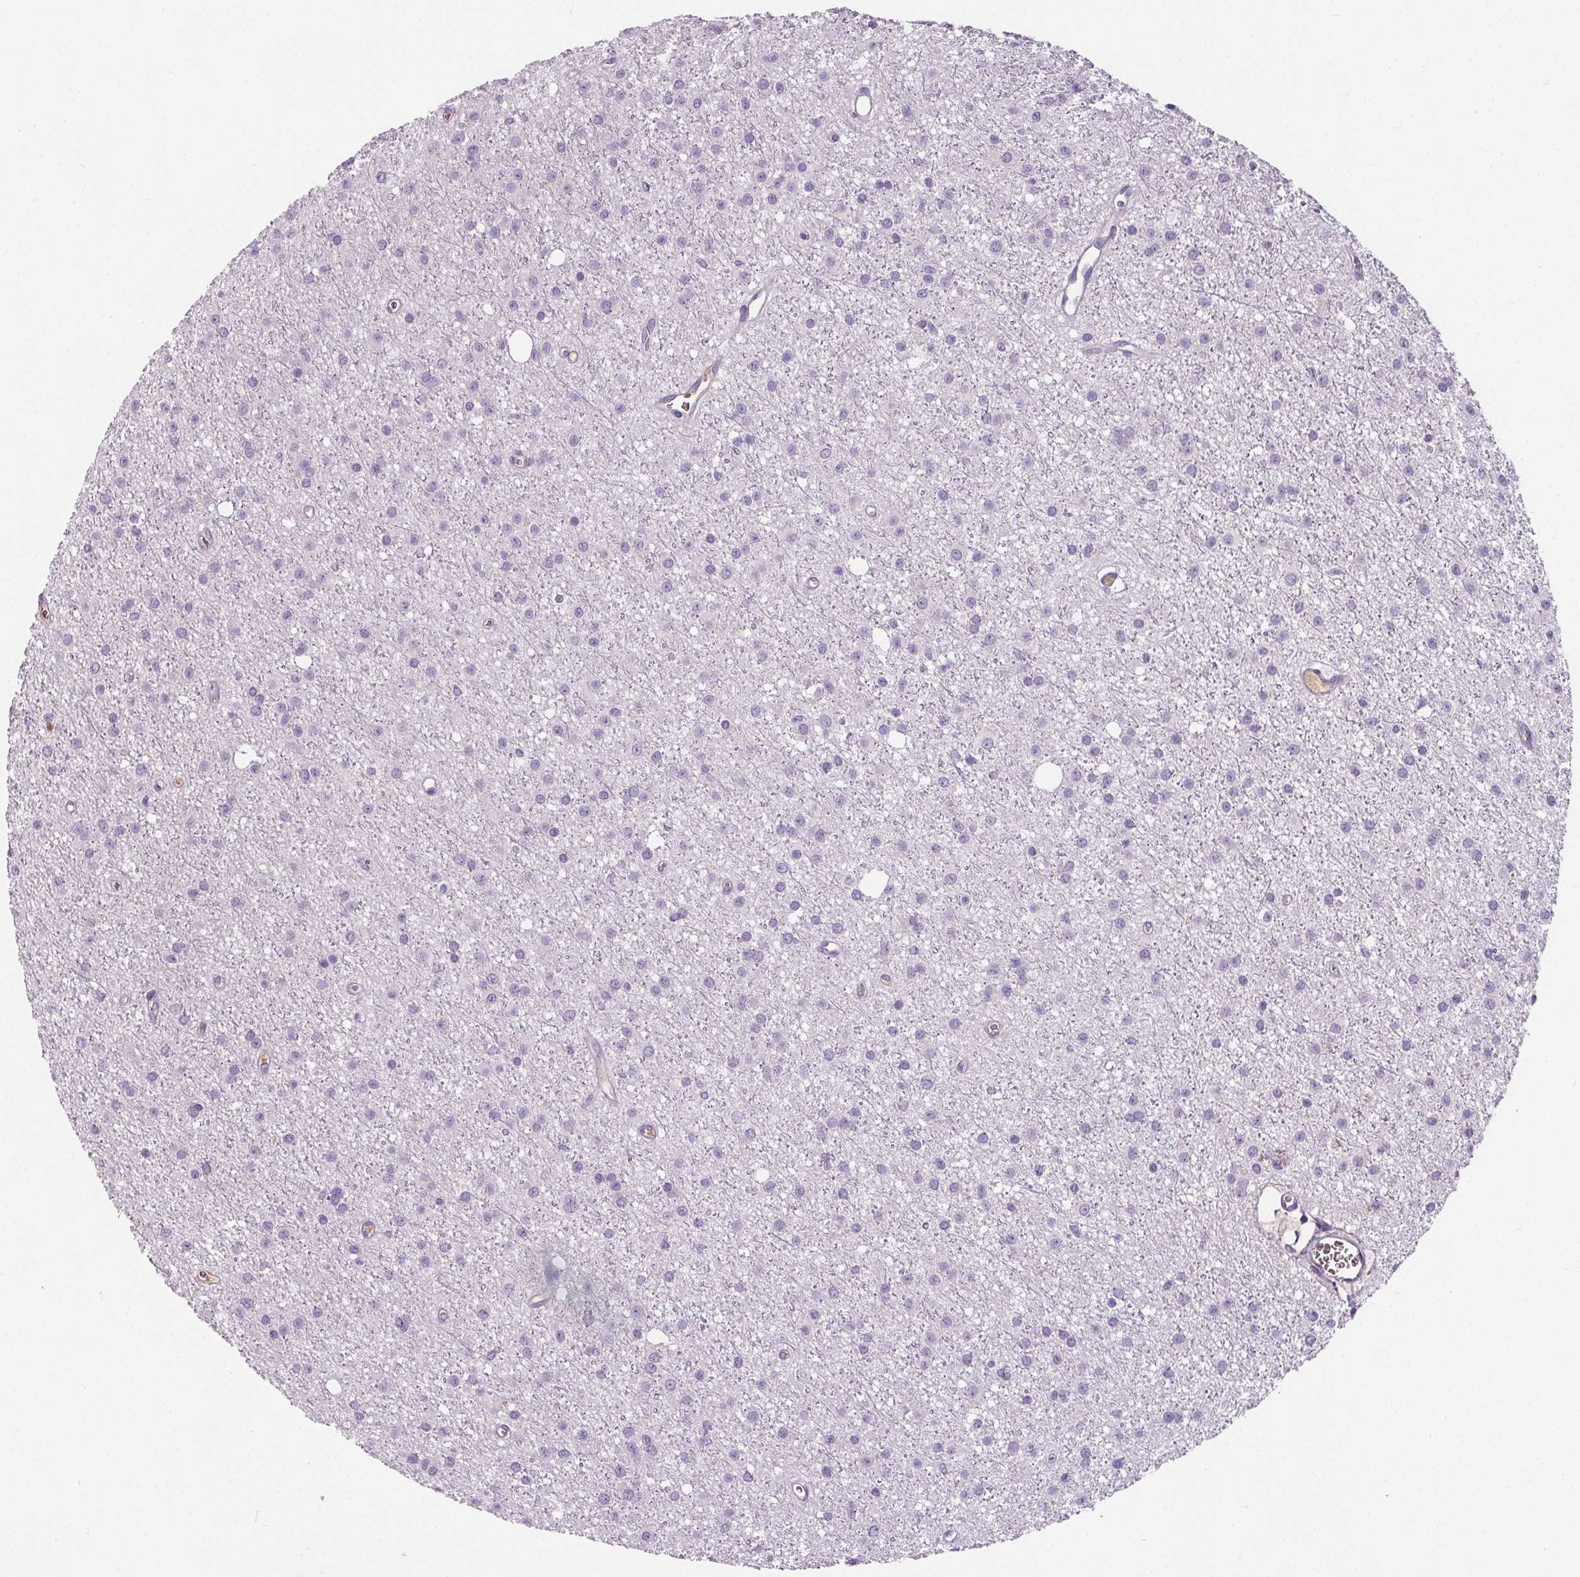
{"staining": {"intensity": "negative", "quantity": "none", "location": "none"}, "tissue": "glioma", "cell_type": "Tumor cells", "image_type": "cancer", "snomed": [{"axis": "morphology", "description": "Glioma, malignant, Low grade"}, {"axis": "topography", "description": "Brain"}], "caption": "The photomicrograph shows no significant positivity in tumor cells of malignant low-grade glioma.", "gene": "CD5L", "patient": {"sex": "male", "age": 27}}